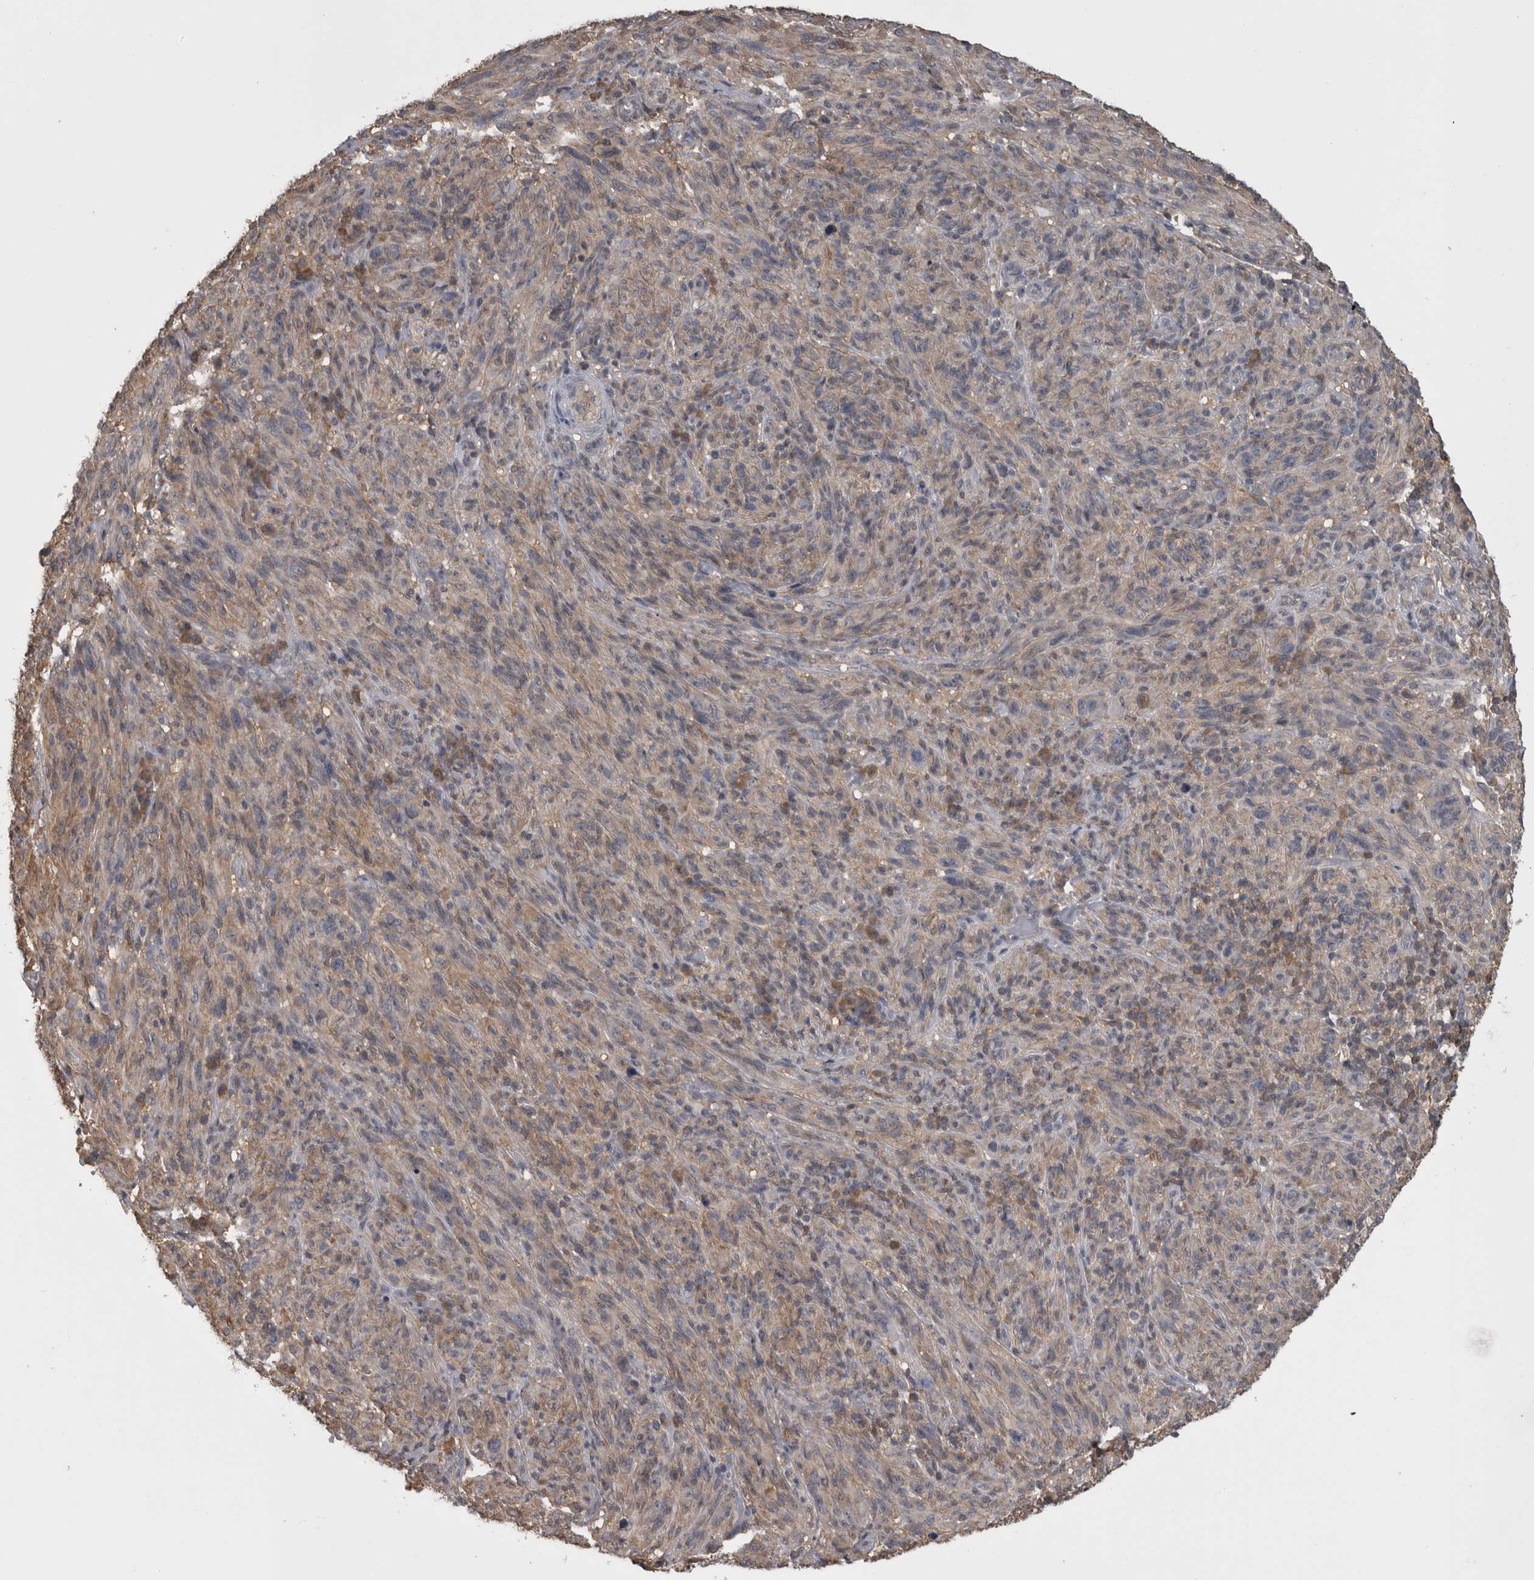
{"staining": {"intensity": "weak", "quantity": ">75%", "location": "cytoplasmic/membranous"}, "tissue": "melanoma", "cell_type": "Tumor cells", "image_type": "cancer", "snomed": [{"axis": "morphology", "description": "Malignant melanoma, NOS"}, {"axis": "topography", "description": "Skin of head"}], "caption": "Immunohistochemical staining of melanoma displays low levels of weak cytoplasmic/membranous expression in approximately >75% of tumor cells. The staining was performed using DAB (3,3'-diaminobenzidine), with brown indicating positive protein expression. Nuclei are stained blue with hematoxylin.", "gene": "APRT", "patient": {"sex": "male", "age": 96}}